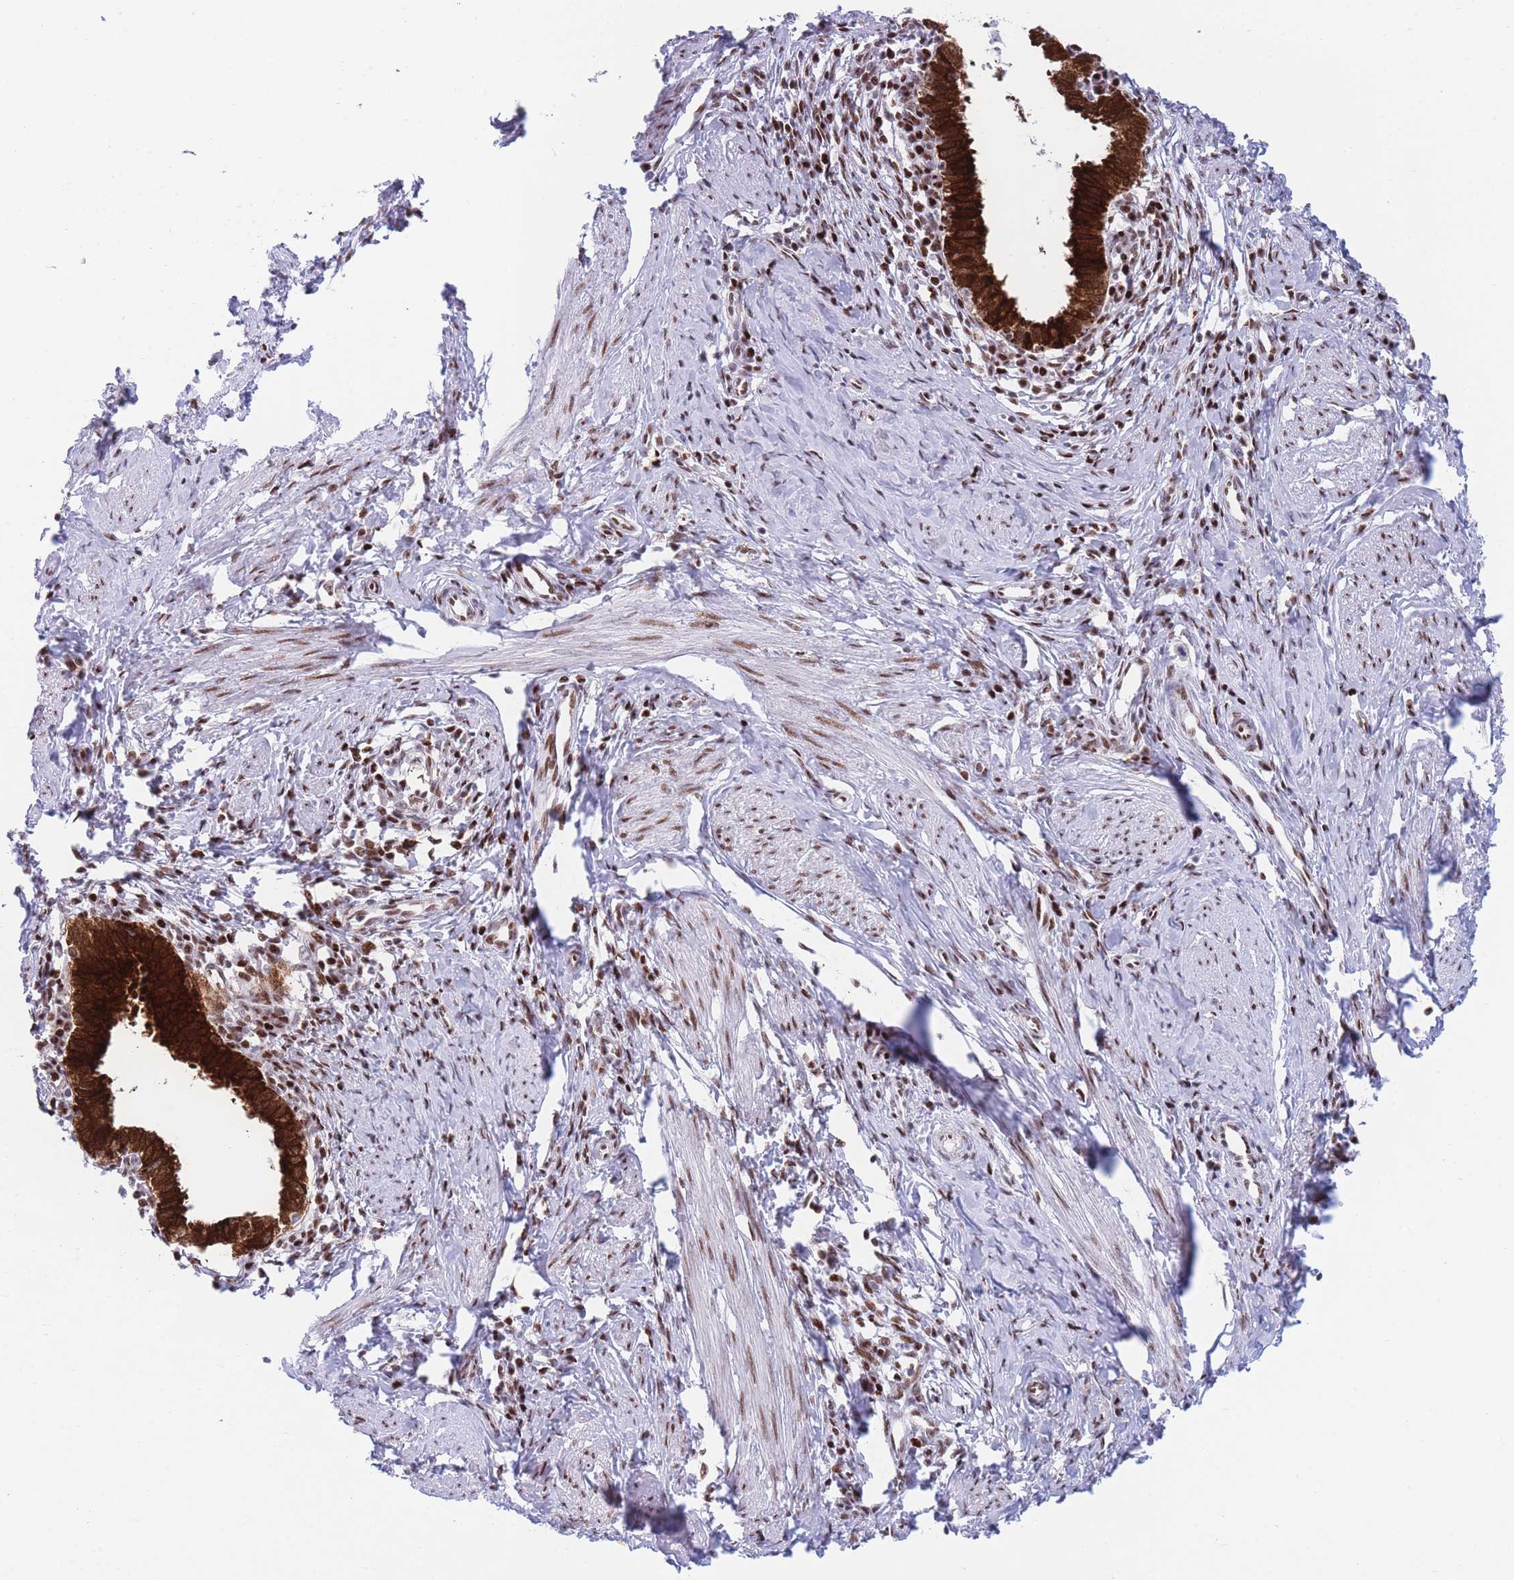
{"staining": {"intensity": "strong", "quantity": ">75%", "location": "cytoplasmic/membranous,nuclear"}, "tissue": "cervical cancer", "cell_type": "Tumor cells", "image_type": "cancer", "snomed": [{"axis": "morphology", "description": "Adenocarcinoma, NOS"}, {"axis": "topography", "description": "Cervix"}], "caption": "Protein expression analysis of cervical adenocarcinoma demonstrates strong cytoplasmic/membranous and nuclear staining in about >75% of tumor cells.", "gene": "DNAJC3", "patient": {"sex": "female", "age": 36}}